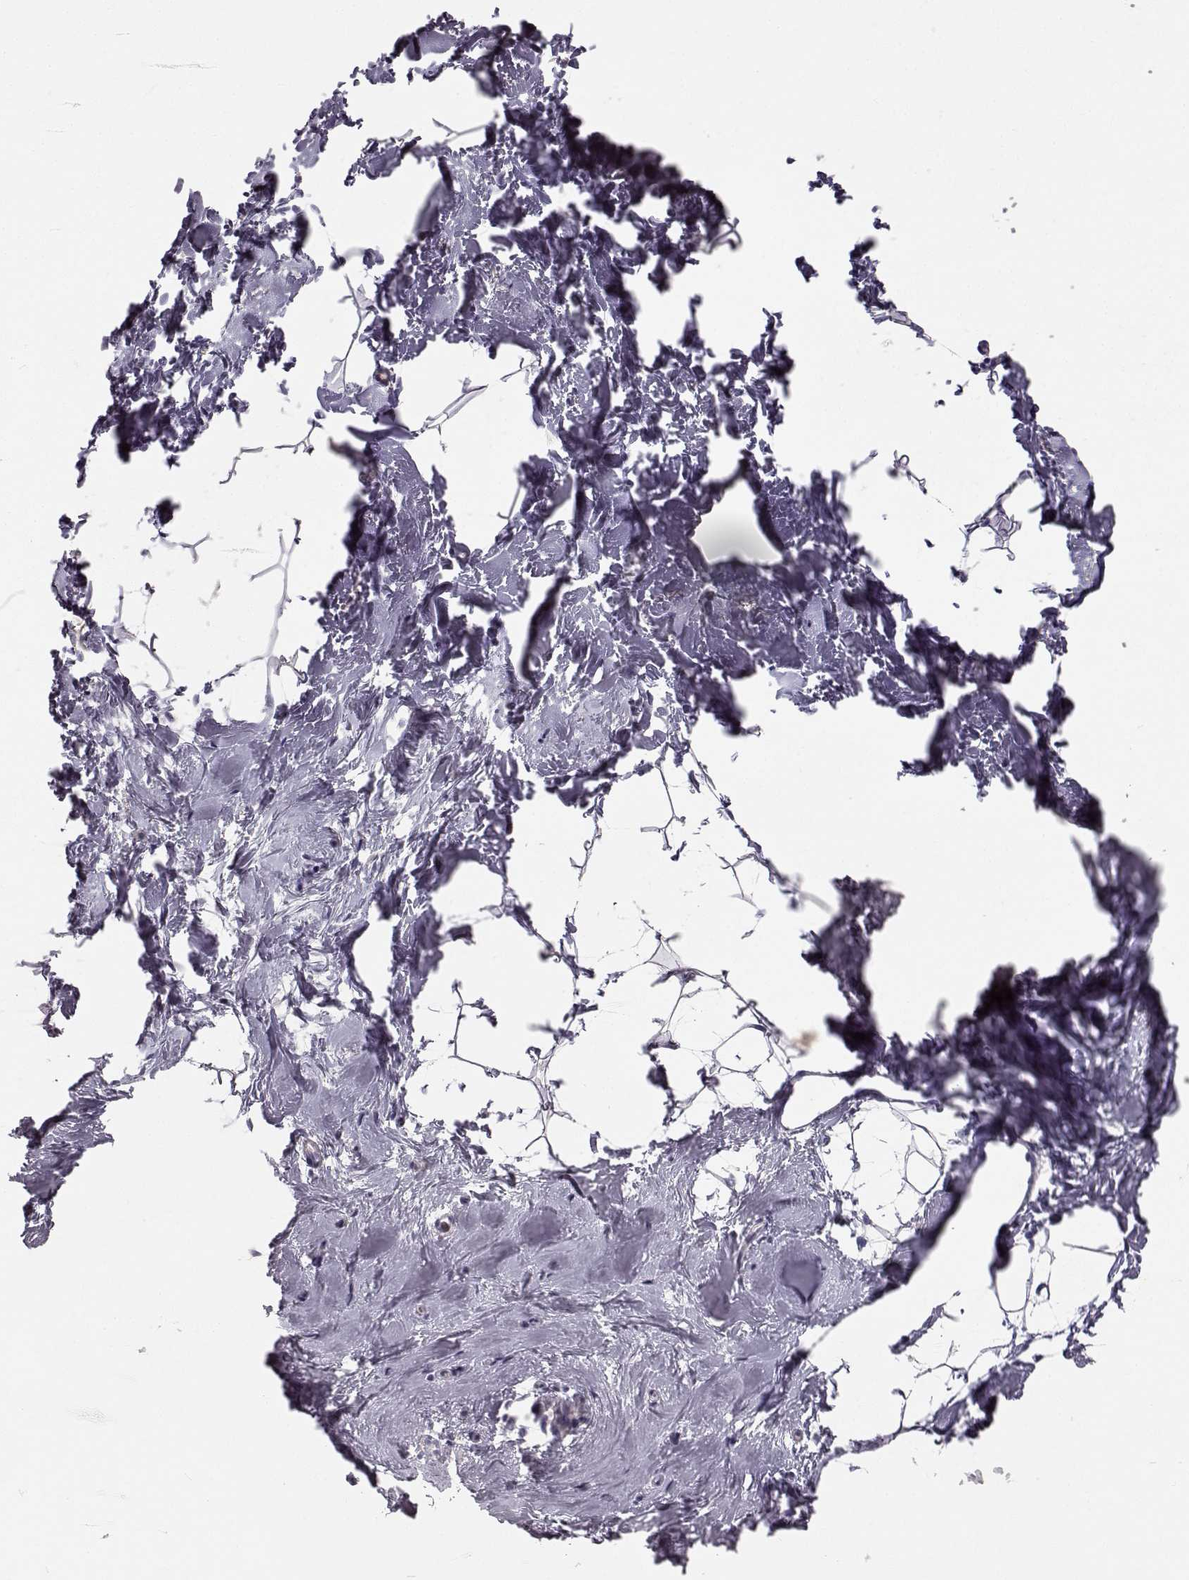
{"staining": {"intensity": "negative", "quantity": "none", "location": "none"}, "tissue": "breast", "cell_type": "Adipocytes", "image_type": "normal", "snomed": [{"axis": "morphology", "description": "Normal tissue, NOS"}, {"axis": "topography", "description": "Breast"}], "caption": "High magnification brightfield microscopy of normal breast stained with DAB (3,3'-diaminobenzidine) (brown) and counterstained with hematoxylin (blue): adipocytes show no significant expression.", "gene": "BFSP2", "patient": {"sex": "female", "age": 32}}